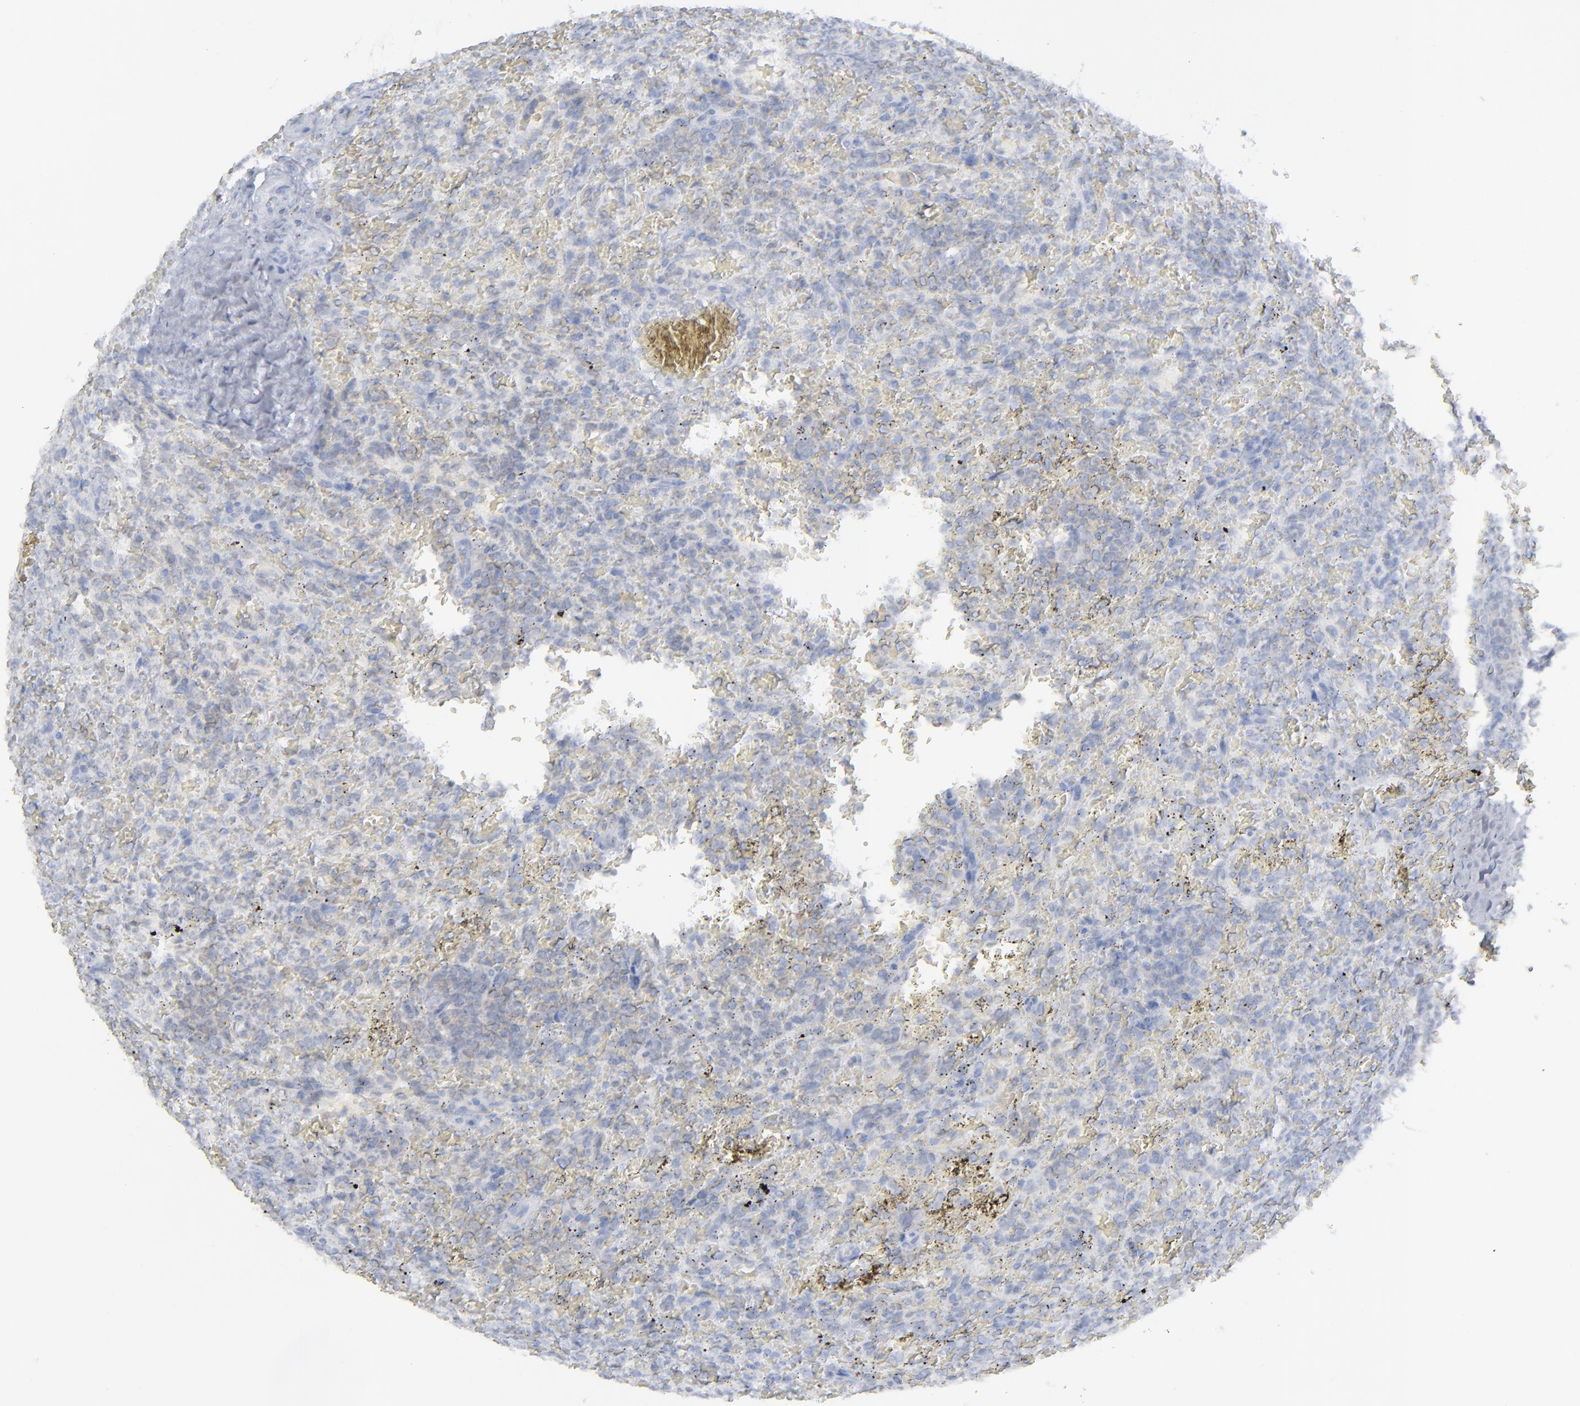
{"staining": {"intensity": "negative", "quantity": "none", "location": "none"}, "tissue": "lymphoma", "cell_type": "Tumor cells", "image_type": "cancer", "snomed": [{"axis": "morphology", "description": "Malignant lymphoma, non-Hodgkin's type, Low grade"}, {"axis": "topography", "description": "Spleen"}], "caption": "Immunohistochemistry (IHC) photomicrograph of neoplastic tissue: low-grade malignant lymphoma, non-Hodgkin's type stained with DAB (3,3'-diaminobenzidine) displays no significant protein staining in tumor cells. (Brightfield microscopy of DAB (3,3'-diaminobenzidine) IHC at high magnification).", "gene": "NUP88", "patient": {"sex": "female", "age": 64}}